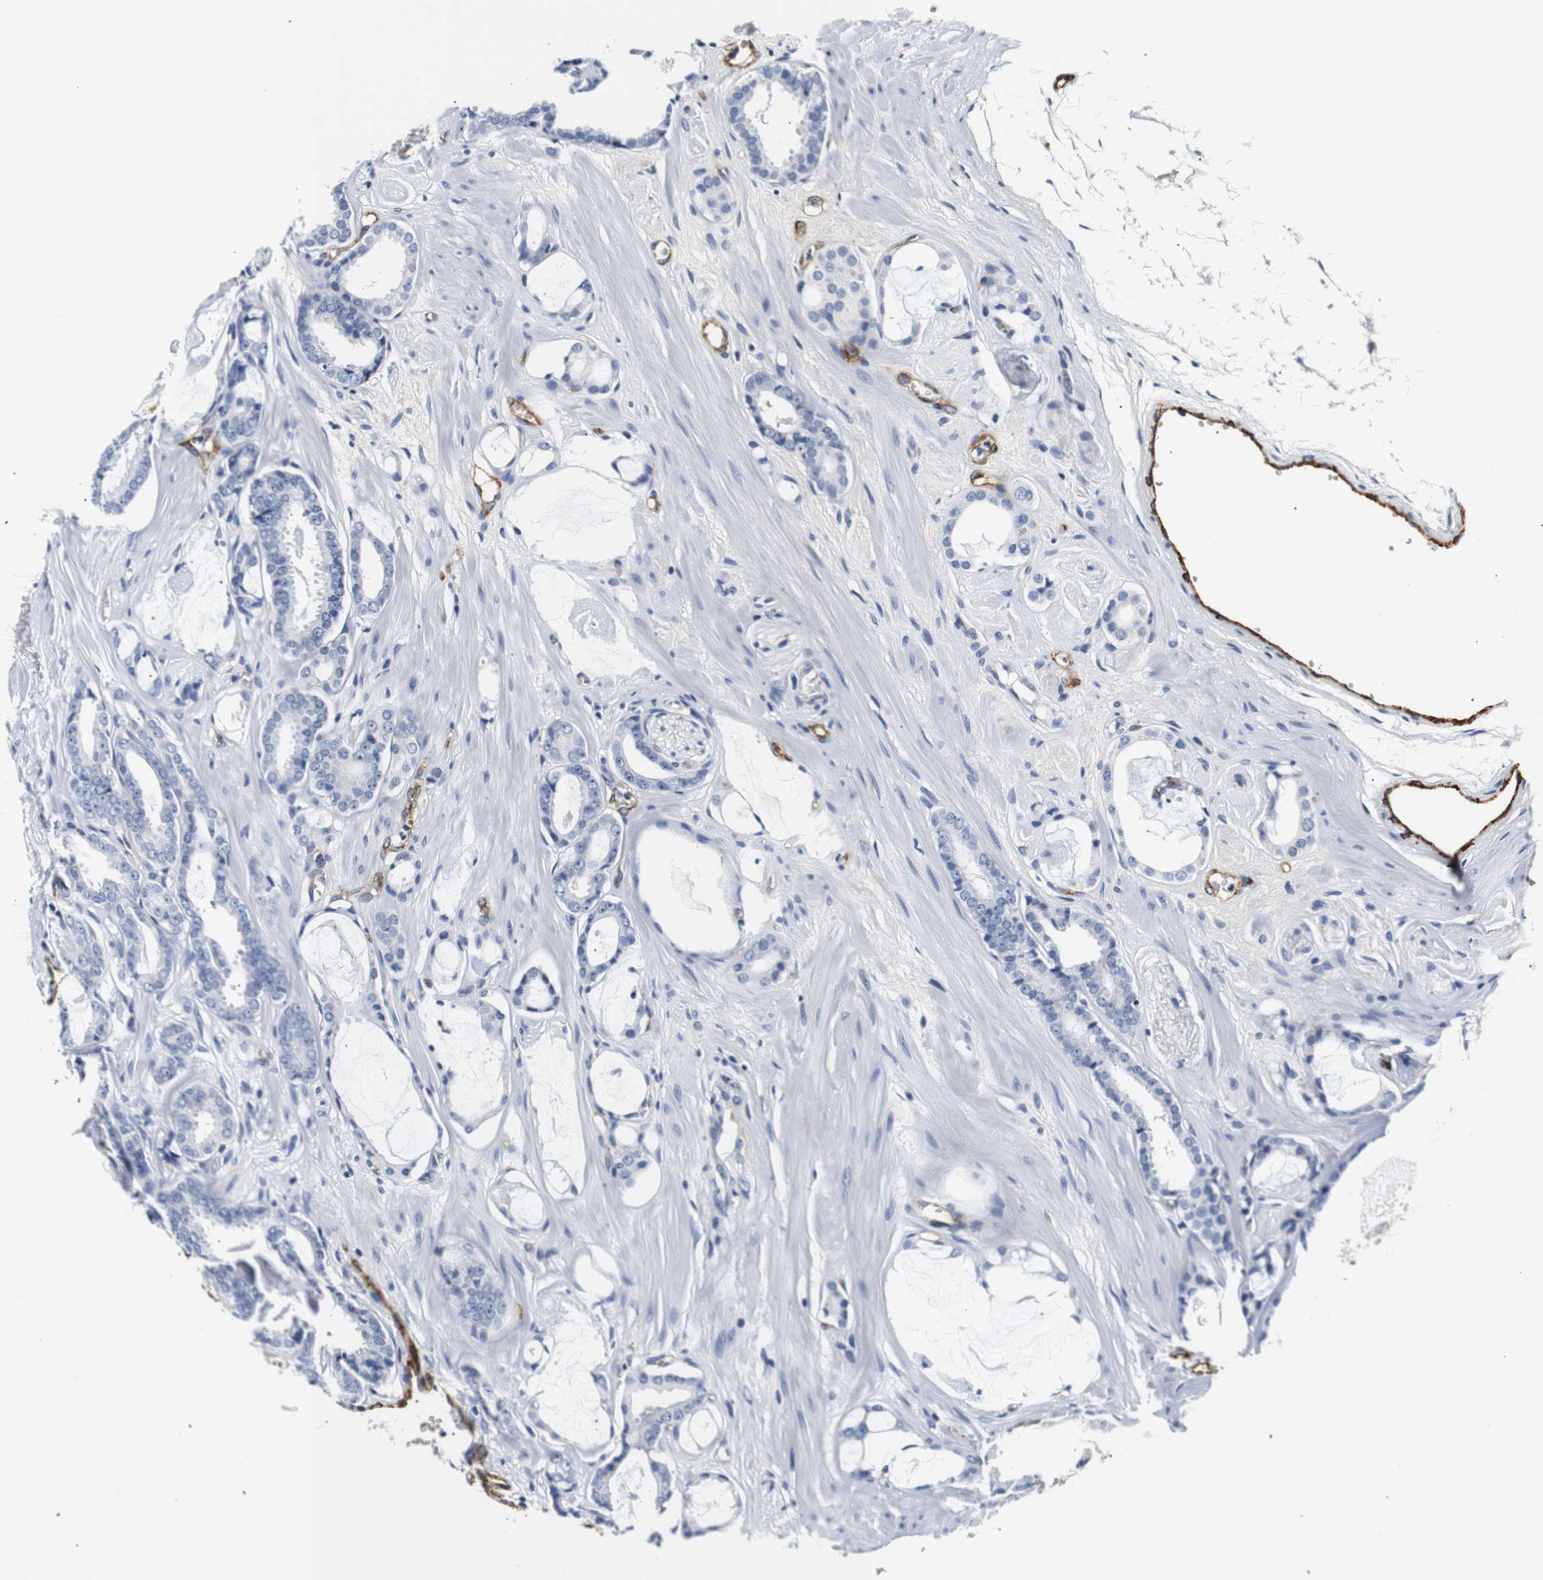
{"staining": {"intensity": "negative", "quantity": "none", "location": "none"}, "tissue": "prostate cancer", "cell_type": "Tumor cells", "image_type": "cancer", "snomed": [{"axis": "morphology", "description": "Adenocarcinoma, Low grade"}, {"axis": "topography", "description": "Prostate"}], "caption": "Immunohistochemistry (IHC) micrograph of prostate cancer stained for a protein (brown), which demonstrates no staining in tumor cells.", "gene": "MUC4", "patient": {"sex": "male", "age": 53}}